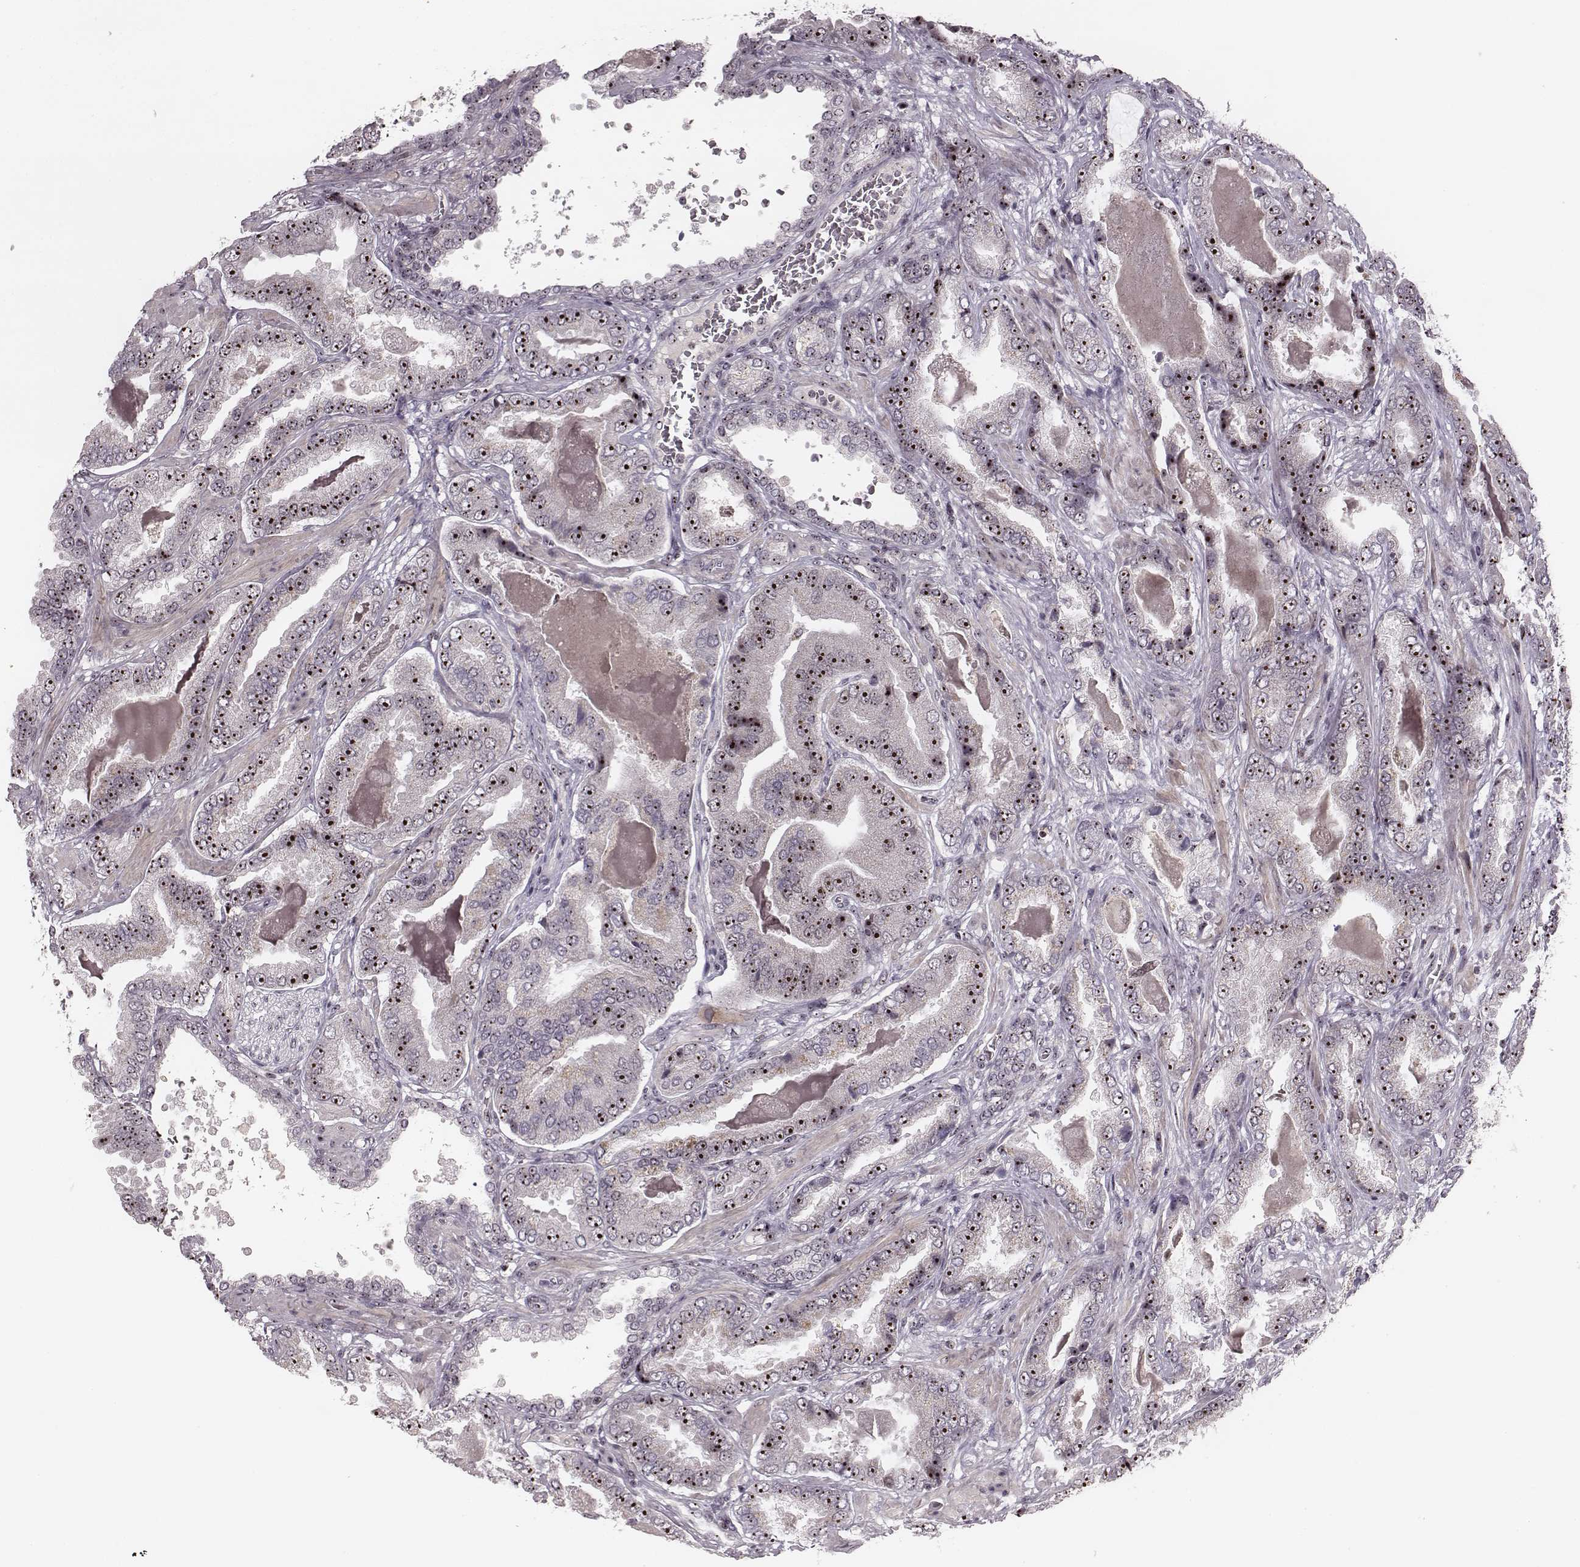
{"staining": {"intensity": "moderate", "quantity": ">75%", "location": "nuclear"}, "tissue": "prostate cancer", "cell_type": "Tumor cells", "image_type": "cancer", "snomed": [{"axis": "morphology", "description": "Adenocarcinoma, NOS"}, {"axis": "topography", "description": "Prostate"}], "caption": "IHC staining of prostate cancer, which shows medium levels of moderate nuclear staining in approximately >75% of tumor cells indicating moderate nuclear protein staining. The staining was performed using DAB (brown) for protein detection and nuclei were counterstained in hematoxylin (blue).", "gene": "NOP56", "patient": {"sex": "male", "age": 64}}